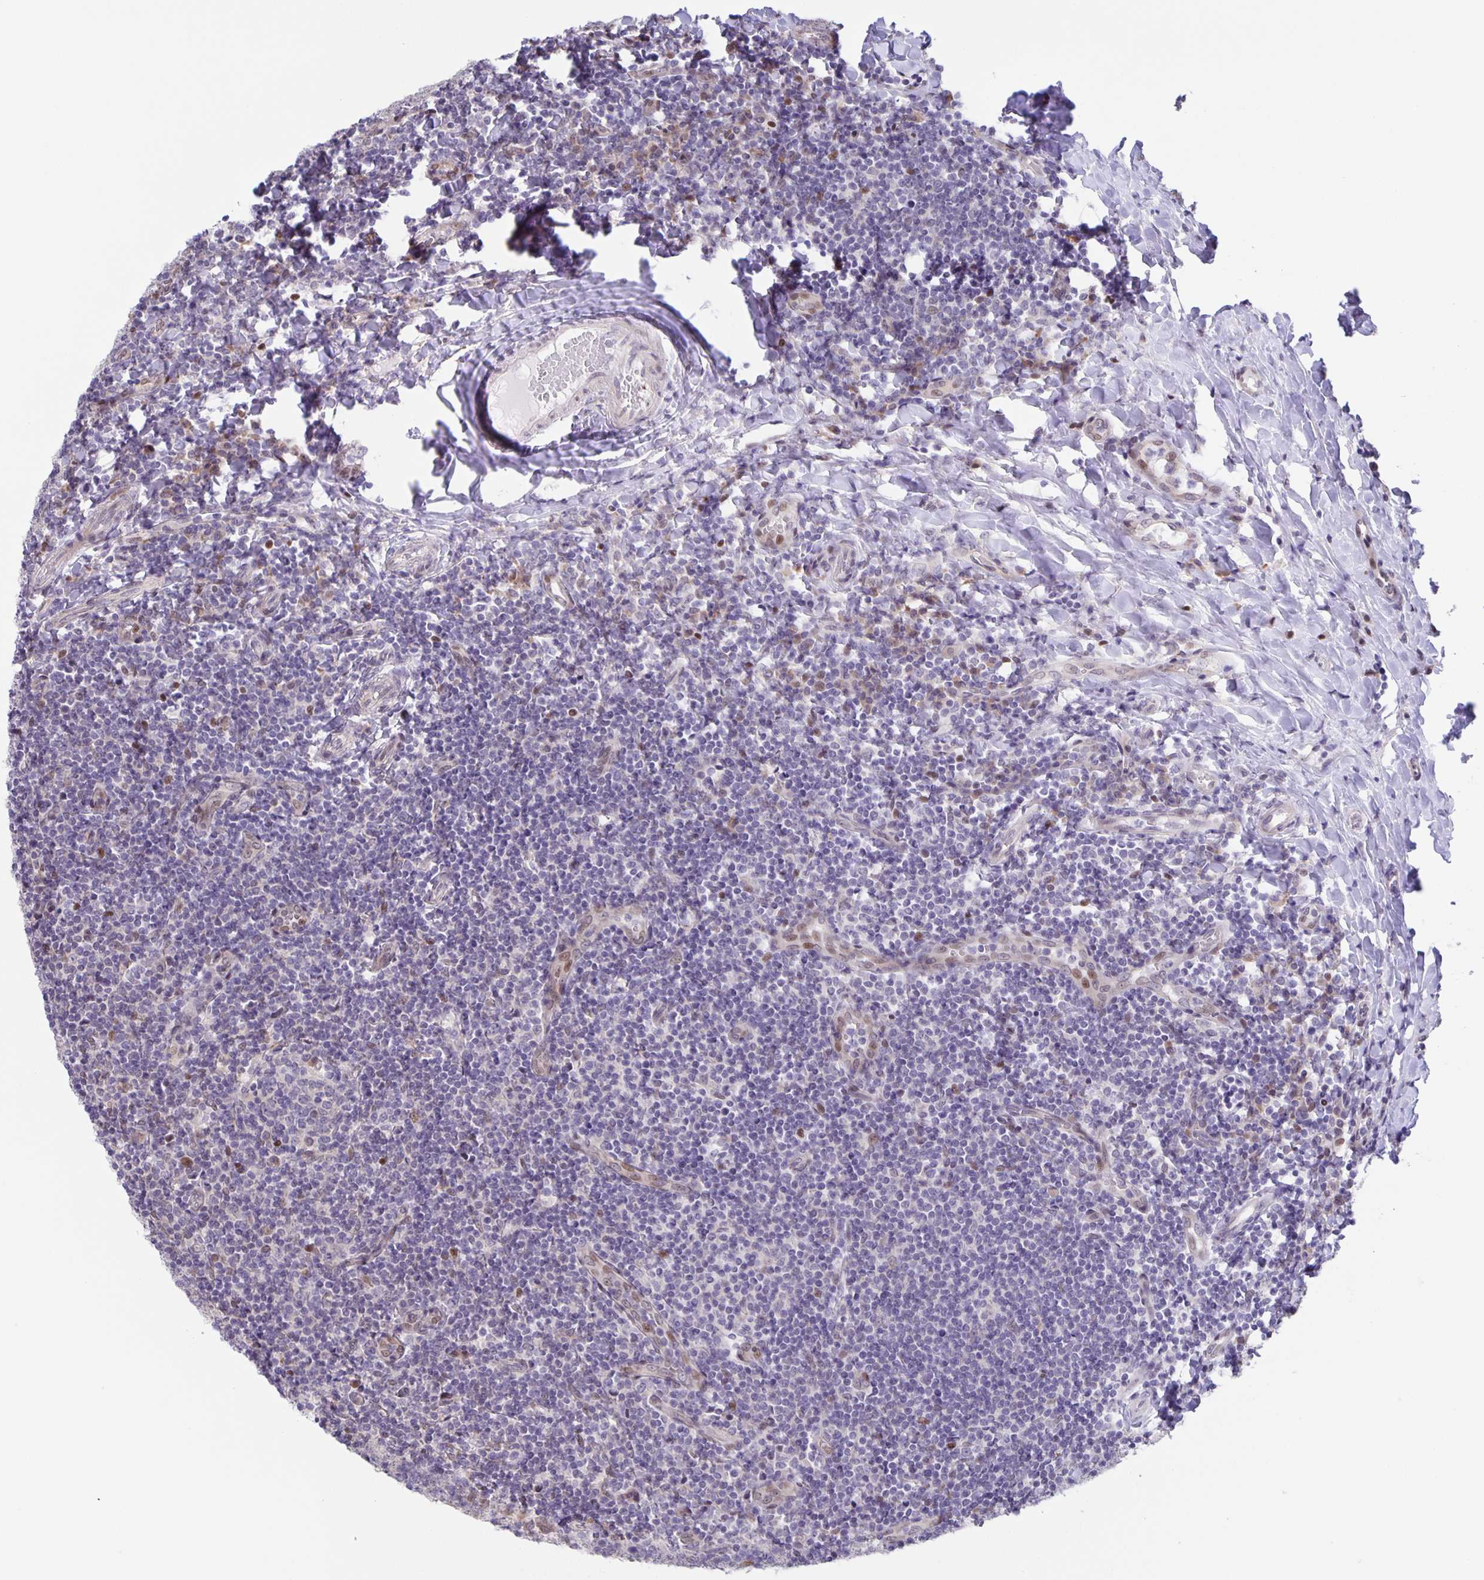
{"staining": {"intensity": "weak", "quantity": "<25%", "location": "nuclear"}, "tissue": "tonsil", "cell_type": "Germinal center cells", "image_type": "normal", "snomed": [{"axis": "morphology", "description": "Normal tissue, NOS"}, {"axis": "topography", "description": "Tonsil"}], "caption": "This is an IHC image of unremarkable human tonsil. There is no expression in germinal center cells.", "gene": "MAPK12", "patient": {"sex": "female", "age": 10}}